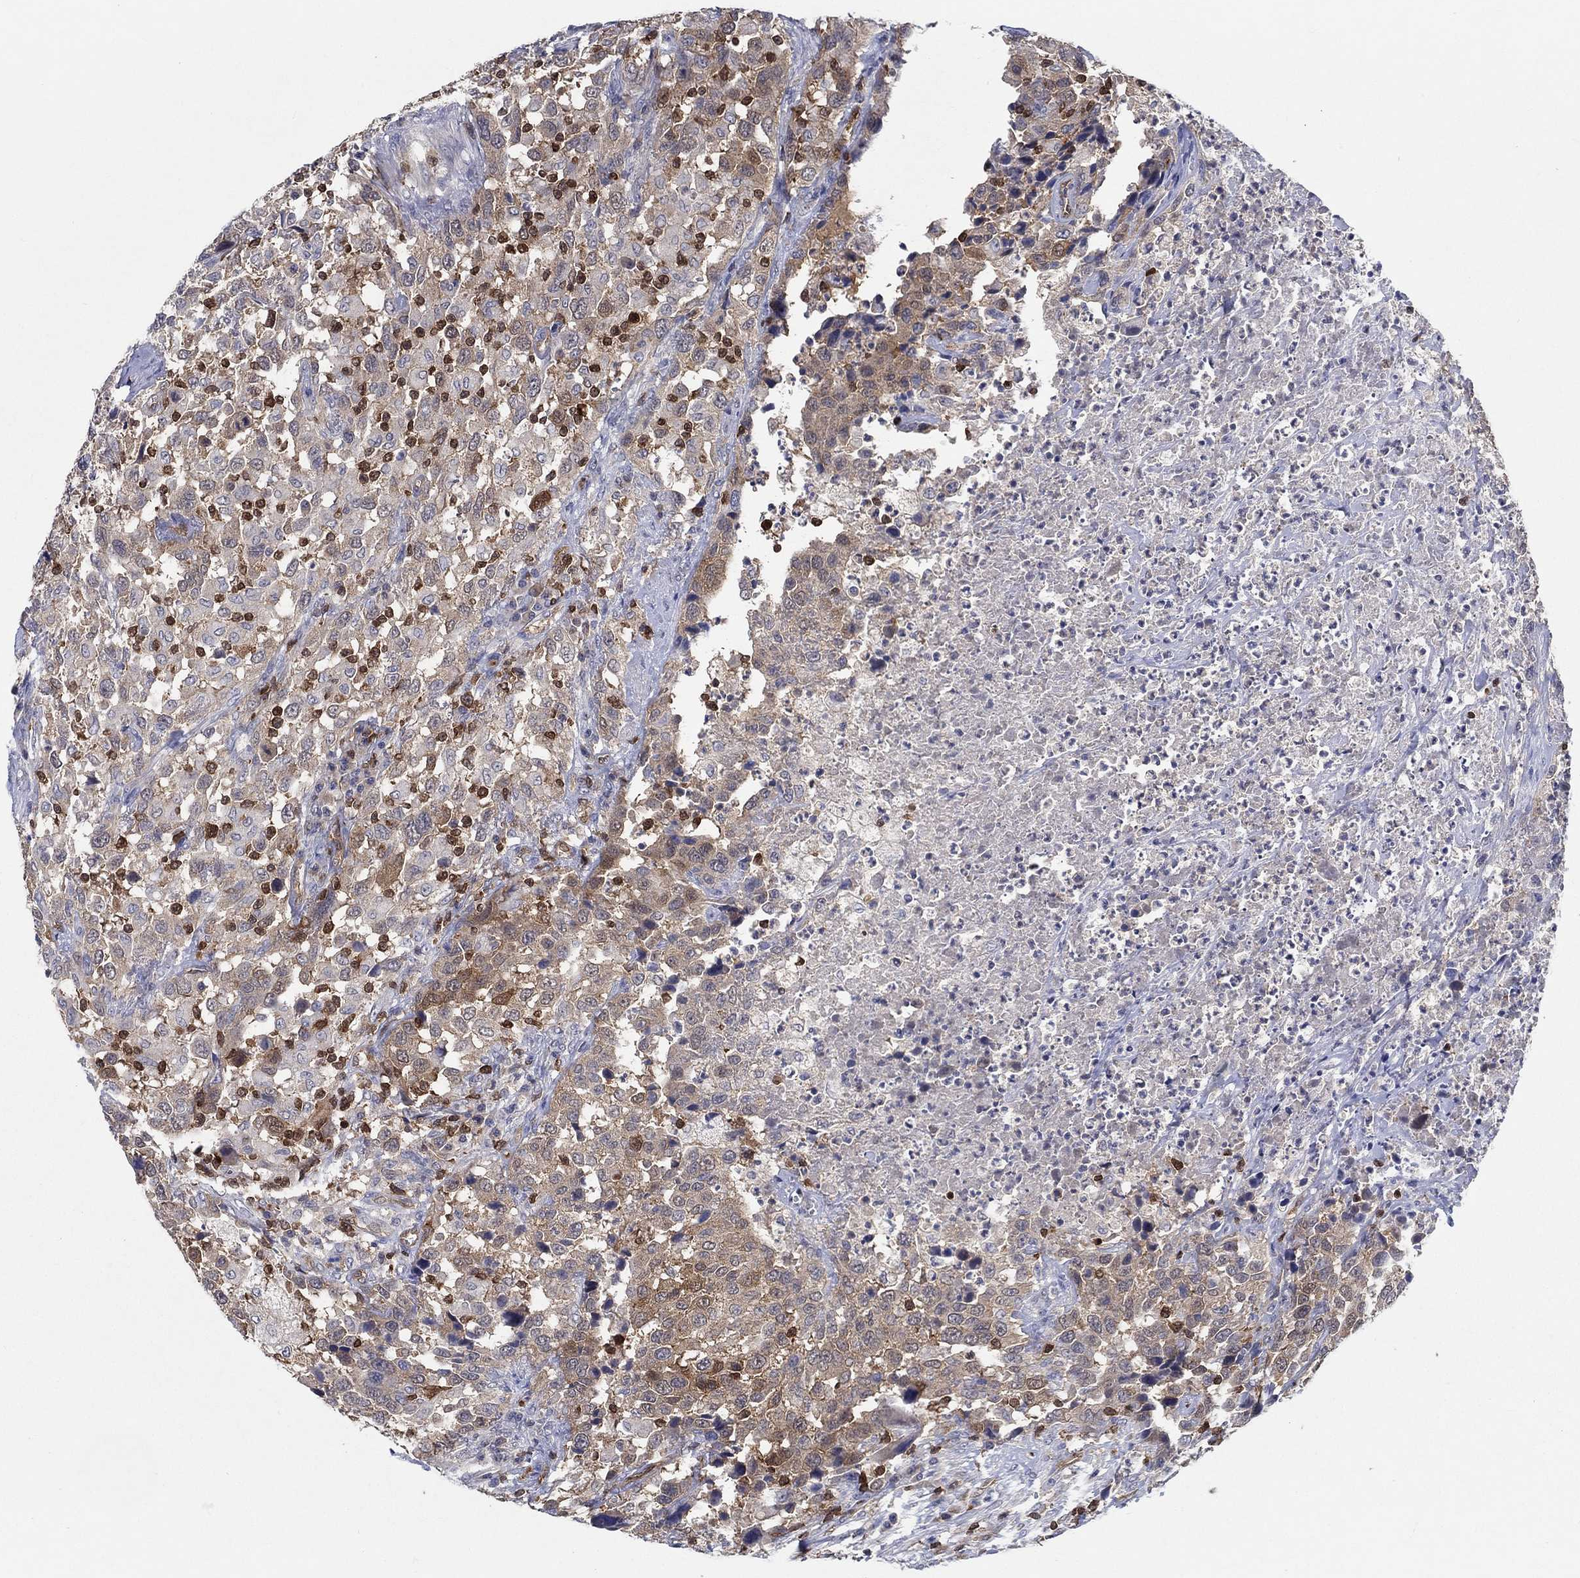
{"staining": {"intensity": "weak", "quantity": "25%-75%", "location": "cytoplasmic/membranous"}, "tissue": "urothelial cancer", "cell_type": "Tumor cells", "image_type": "cancer", "snomed": [{"axis": "morphology", "description": "Urothelial carcinoma, NOS"}, {"axis": "morphology", "description": "Urothelial carcinoma, High grade"}, {"axis": "topography", "description": "Urinary bladder"}], "caption": "Immunohistochemical staining of urothelial cancer reveals weak cytoplasmic/membranous protein staining in approximately 25%-75% of tumor cells.", "gene": "AGFG2", "patient": {"sex": "female", "age": 64}}